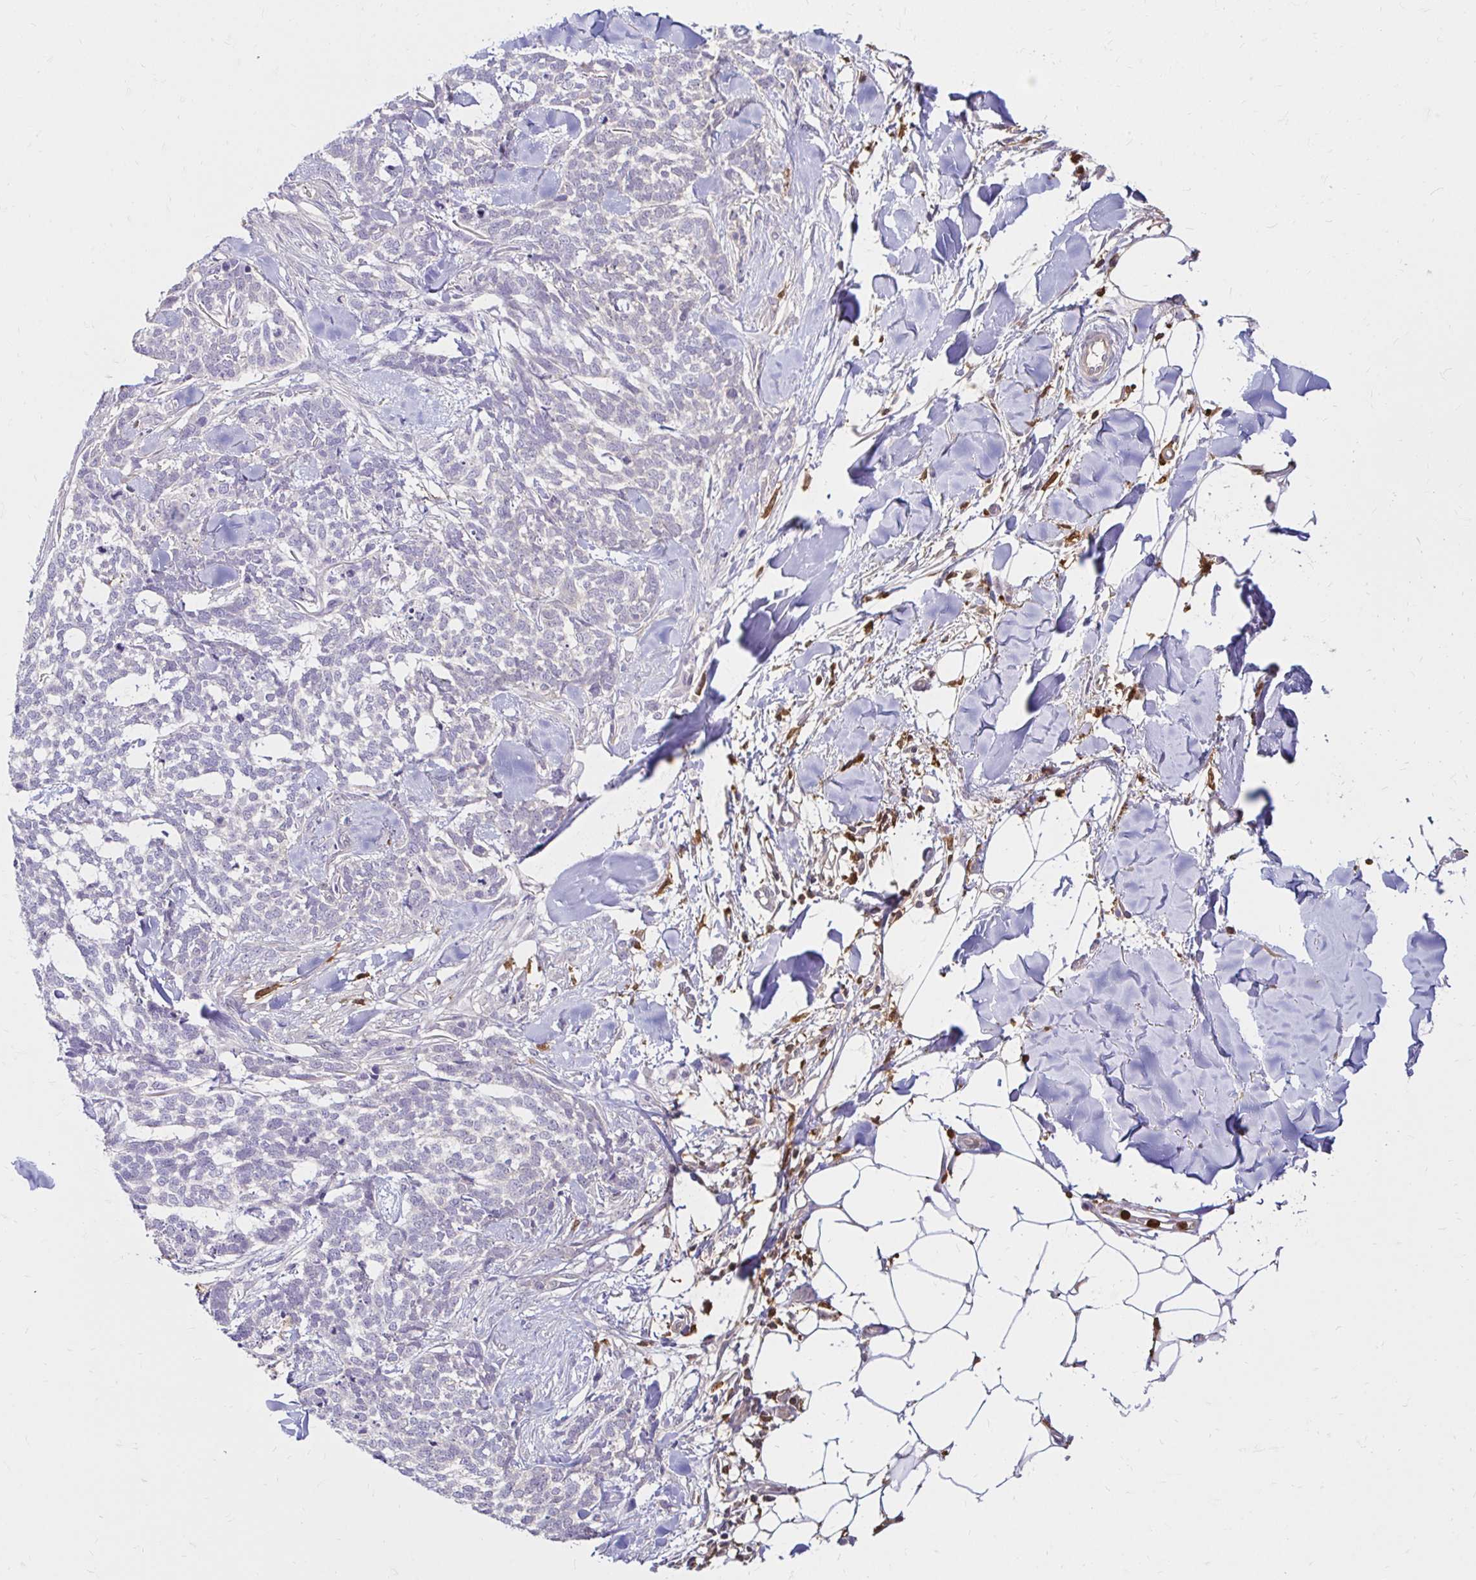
{"staining": {"intensity": "negative", "quantity": "none", "location": "none"}, "tissue": "skin cancer", "cell_type": "Tumor cells", "image_type": "cancer", "snomed": [{"axis": "morphology", "description": "Basal cell carcinoma"}, {"axis": "topography", "description": "Skin"}], "caption": "IHC of skin cancer (basal cell carcinoma) reveals no positivity in tumor cells. Brightfield microscopy of IHC stained with DAB (brown) and hematoxylin (blue), captured at high magnification.", "gene": "PYCARD", "patient": {"sex": "female", "age": 59}}